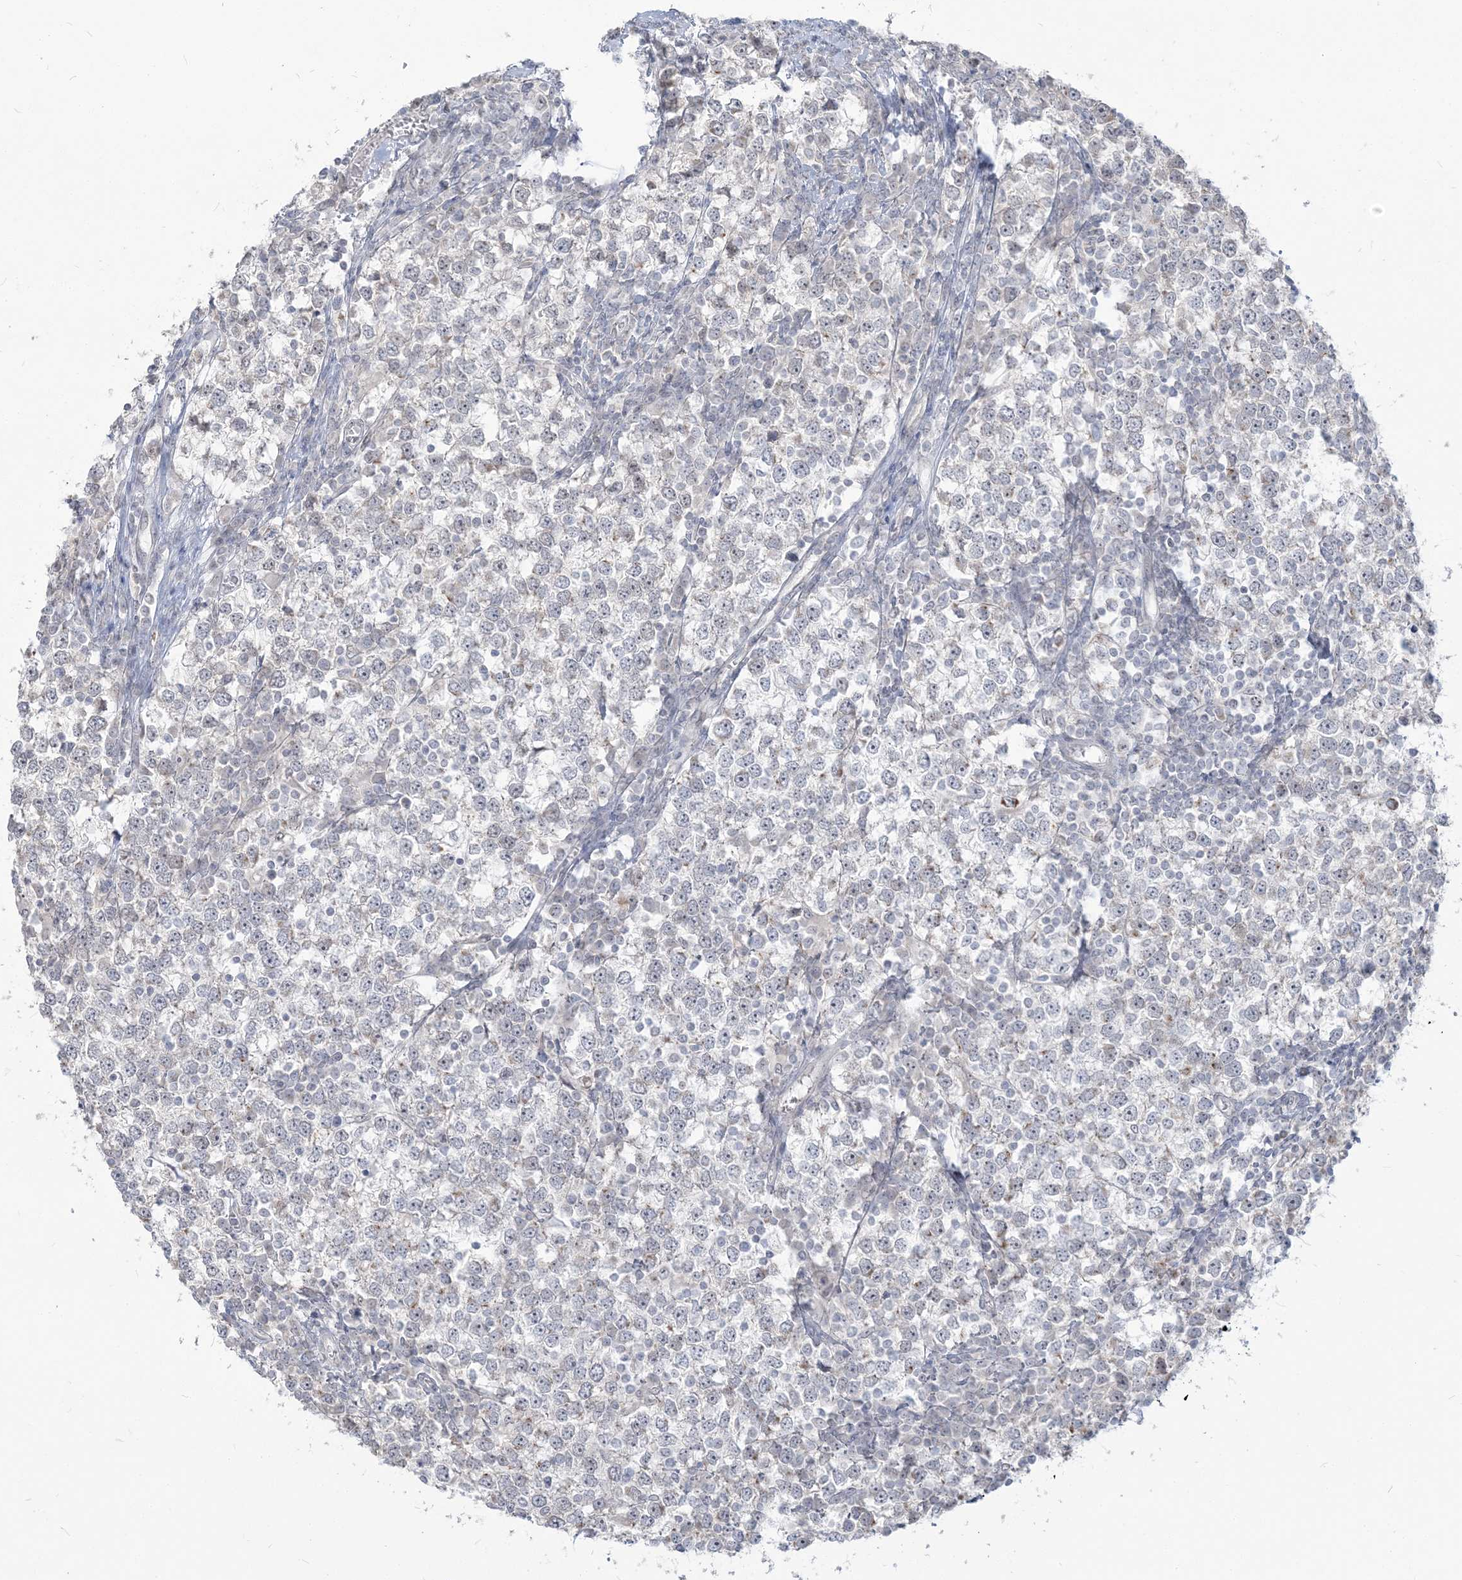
{"staining": {"intensity": "negative", "quantity": "none", "location": "none"}, "tissue": "testis cancer", "cell_type": "Tumor cells", "image_type": "cancer", "snomed": [{"axis": "morphology", "description": "Seminoma, NOS"}, {"axis": "topography", "description": "Testis"}], "caption": "High magnification brightfield microscopy of testis cancer stained with DAB (3,3'-diaminobenzidine) (brown) and counterstained with hematoxylin (blue): tumor cells show no significant staining.", "gene": "SDAD1", "patient": {"sex": "male", "age": 65}}